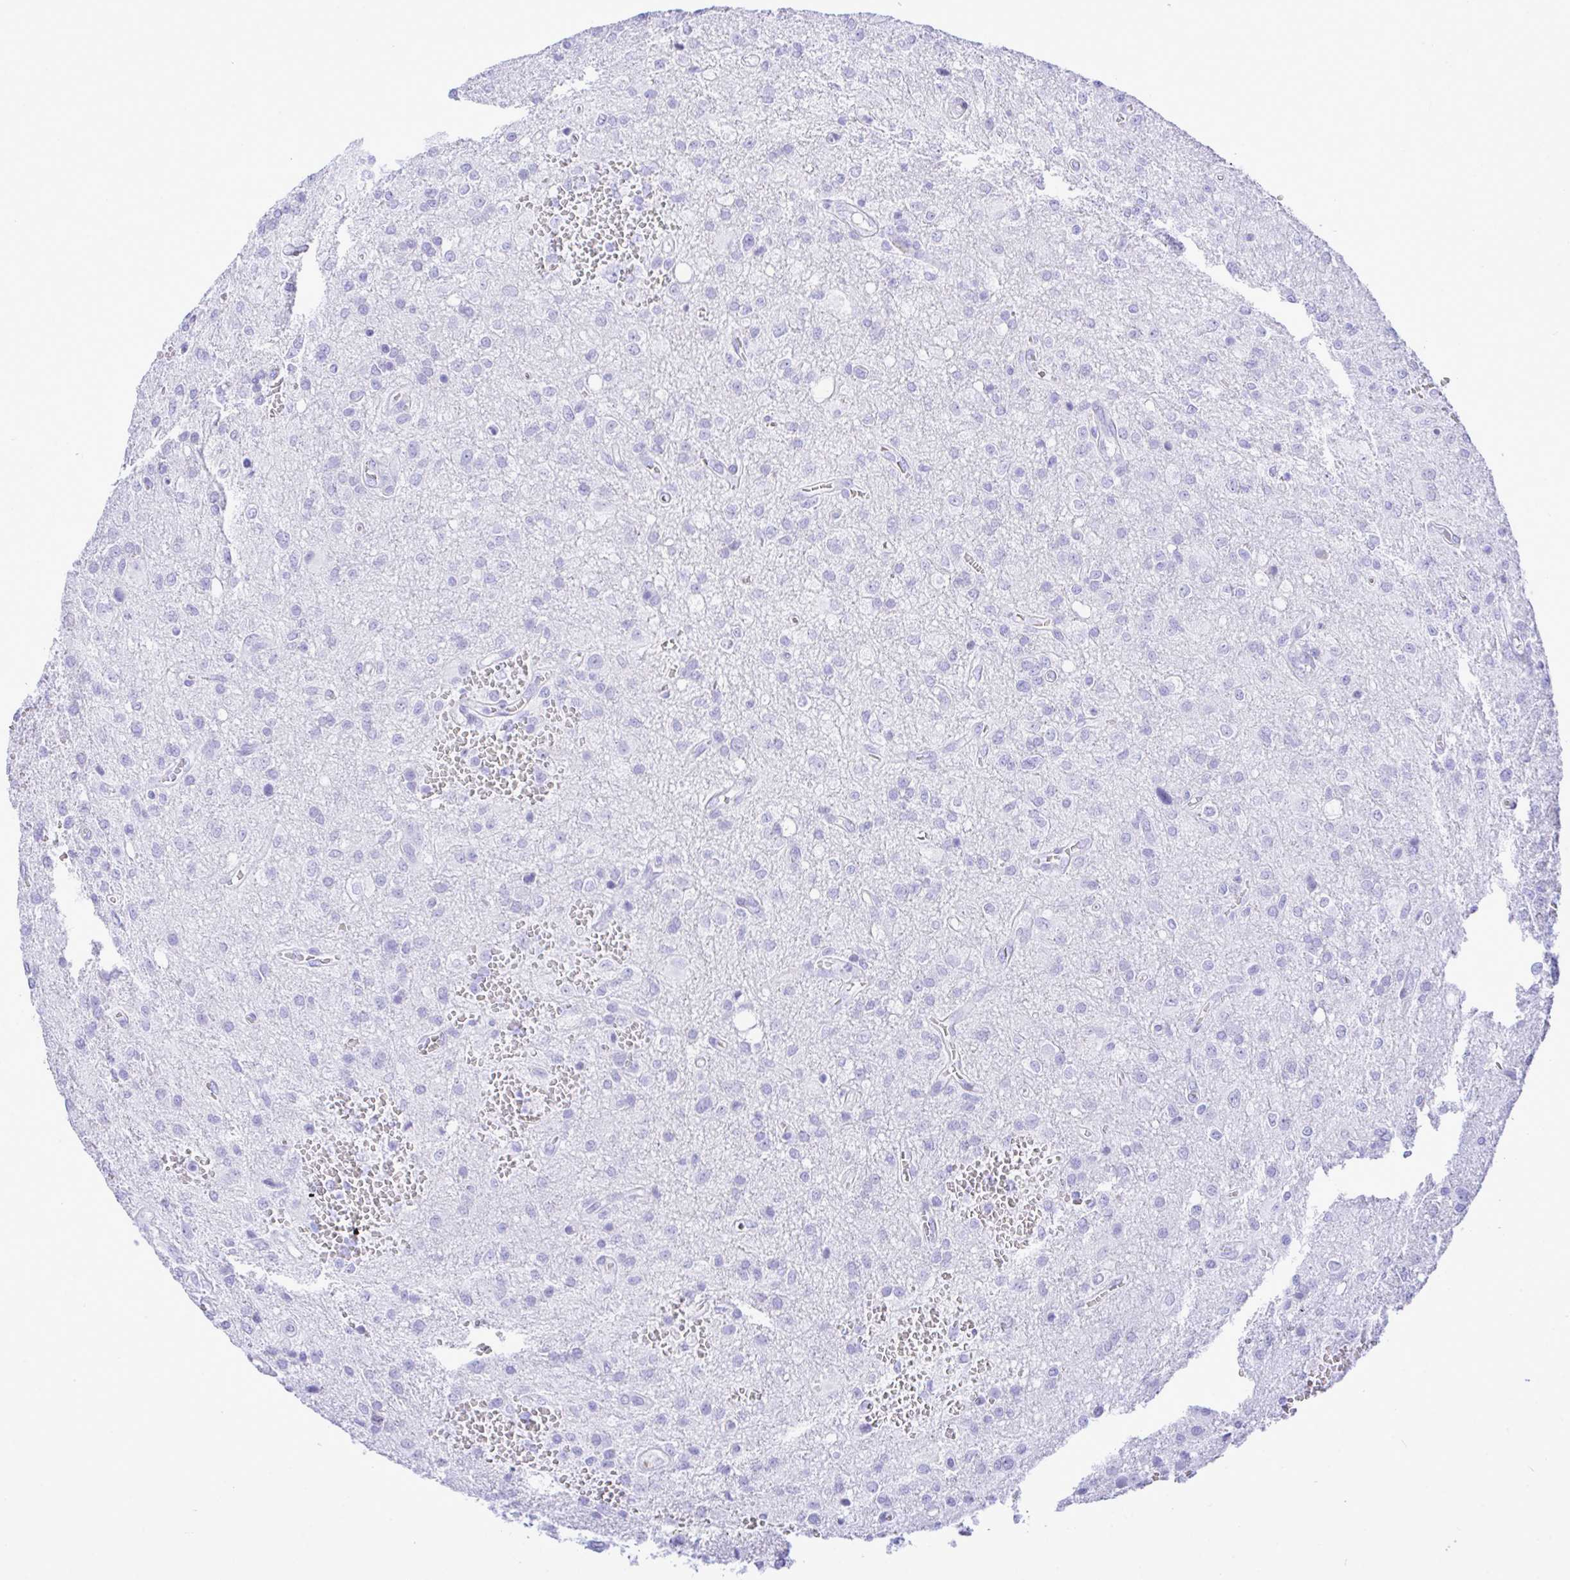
{"staining": {"intensity": "negative", "quantity": "none", "location": "none"}, "tissue": "glioma", "cell_type": "Tumor cells", "image_type": "cancer", "snomed": [{"axis": "morphology", "description": "Glioma, malignant, Low grade"}, {"axis": "topography", "description": "Brain"}], "caption": "High magnification brightfield microscopy of malignant glioma (low-grade) stained with DAB (brown) and counterstained with hematoxylin (blue): tumor cells show no significant positivity.", "gene": "SELENOV", "patient": {"sex": "male", "age": 66}}